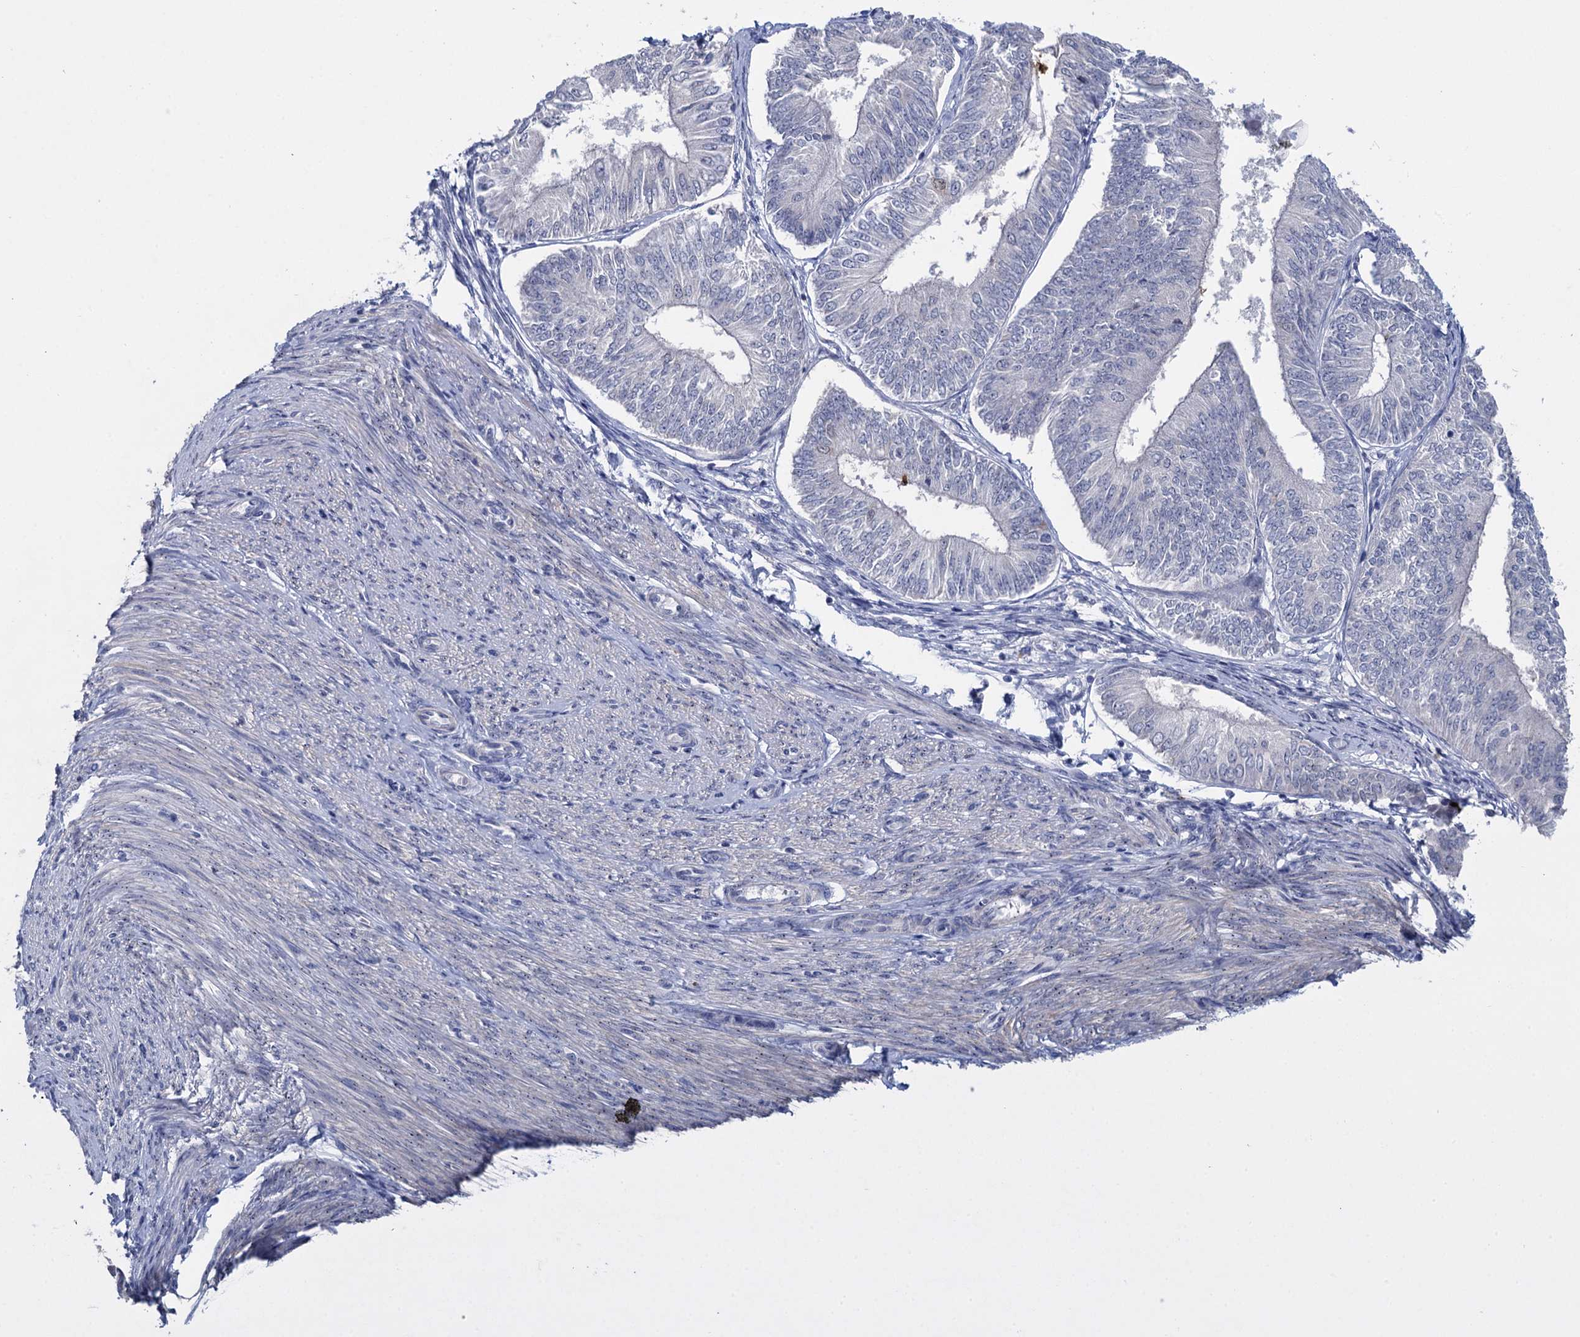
{"staining": {"intensity": "negative", "quantity": "none", "location": "none"}, "tissue": "endometrial cancer", "cell_type": "Tumor cells", "image_type": "cancer", "snomed": [{"axis": "morphology", "description": "Adenocarcinoma, NOS"}, {"axis": "topography", "description": "Endometrium"}], "caption": "There is no significant positivity in tumor cells of endometrial cancer (adenocarcinoma).", "gene": "SFN", "patient": {"sex": "female", "age": 58}}